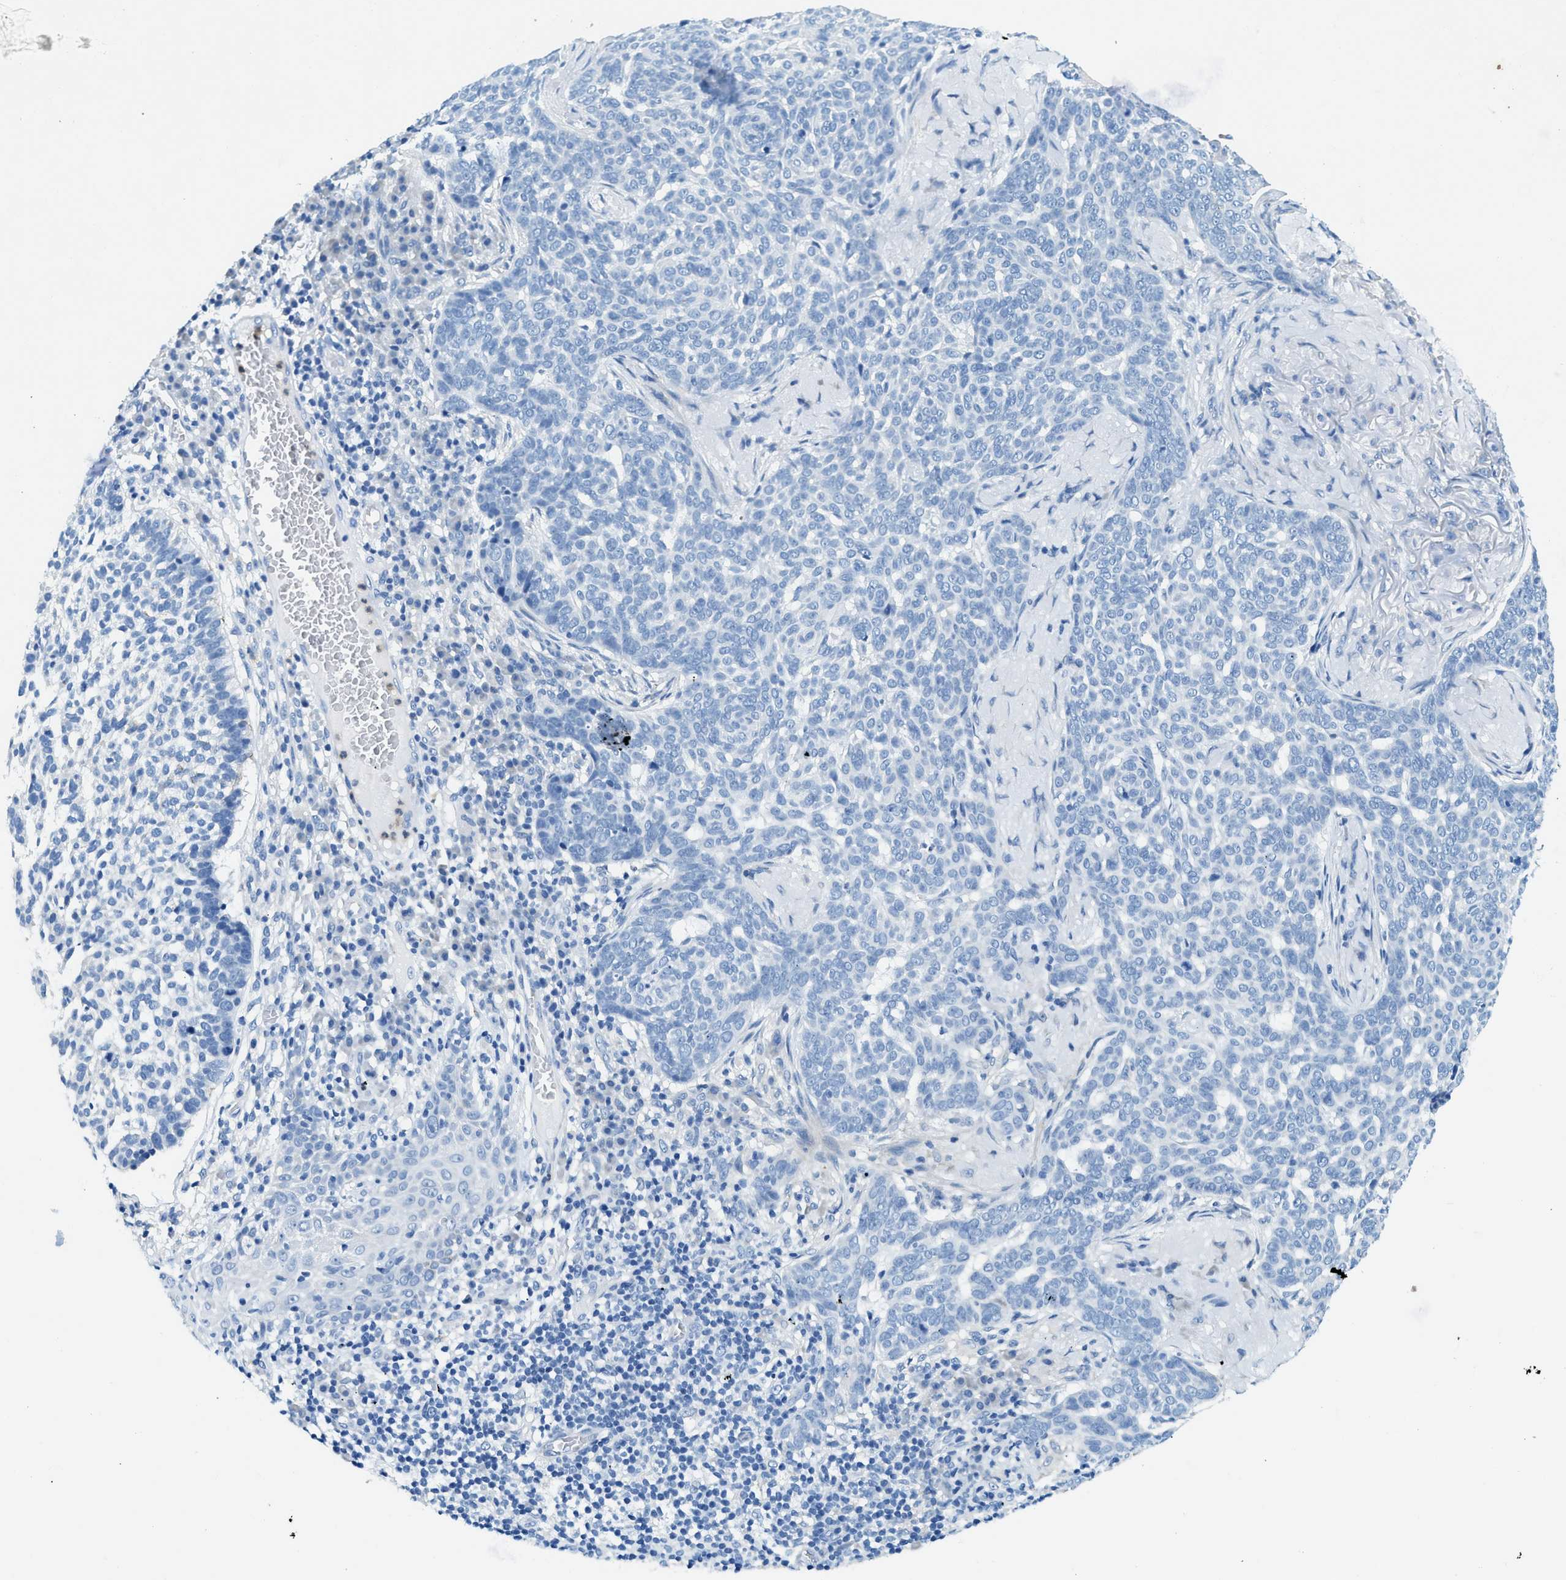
{"staining": {"intensity": "negative", "quantity": "none", "location": "none"}, "tissue": "skin cancer", "cell_type": "Tumor cells", "image_type": "cancer", "snomed": [{"axis": "morphology", "description": "Basal cell carcinoma"}, {"axis": "topography", "description": "Skin"}], "caption": "High magnification brightfield microscopy of skin basal cell carcinoma stained with DAB (brown) and counterstained with hematoxylin (blue): tumor cells show no significant positivity. The staining is performed using DAB (3,3'-diaminobenzidine) brown chromogen with nuclei counter-stained in using hematoxylin.", "gene": "ZDHHC13", "patient": {"sex": "male", "age": 85}}